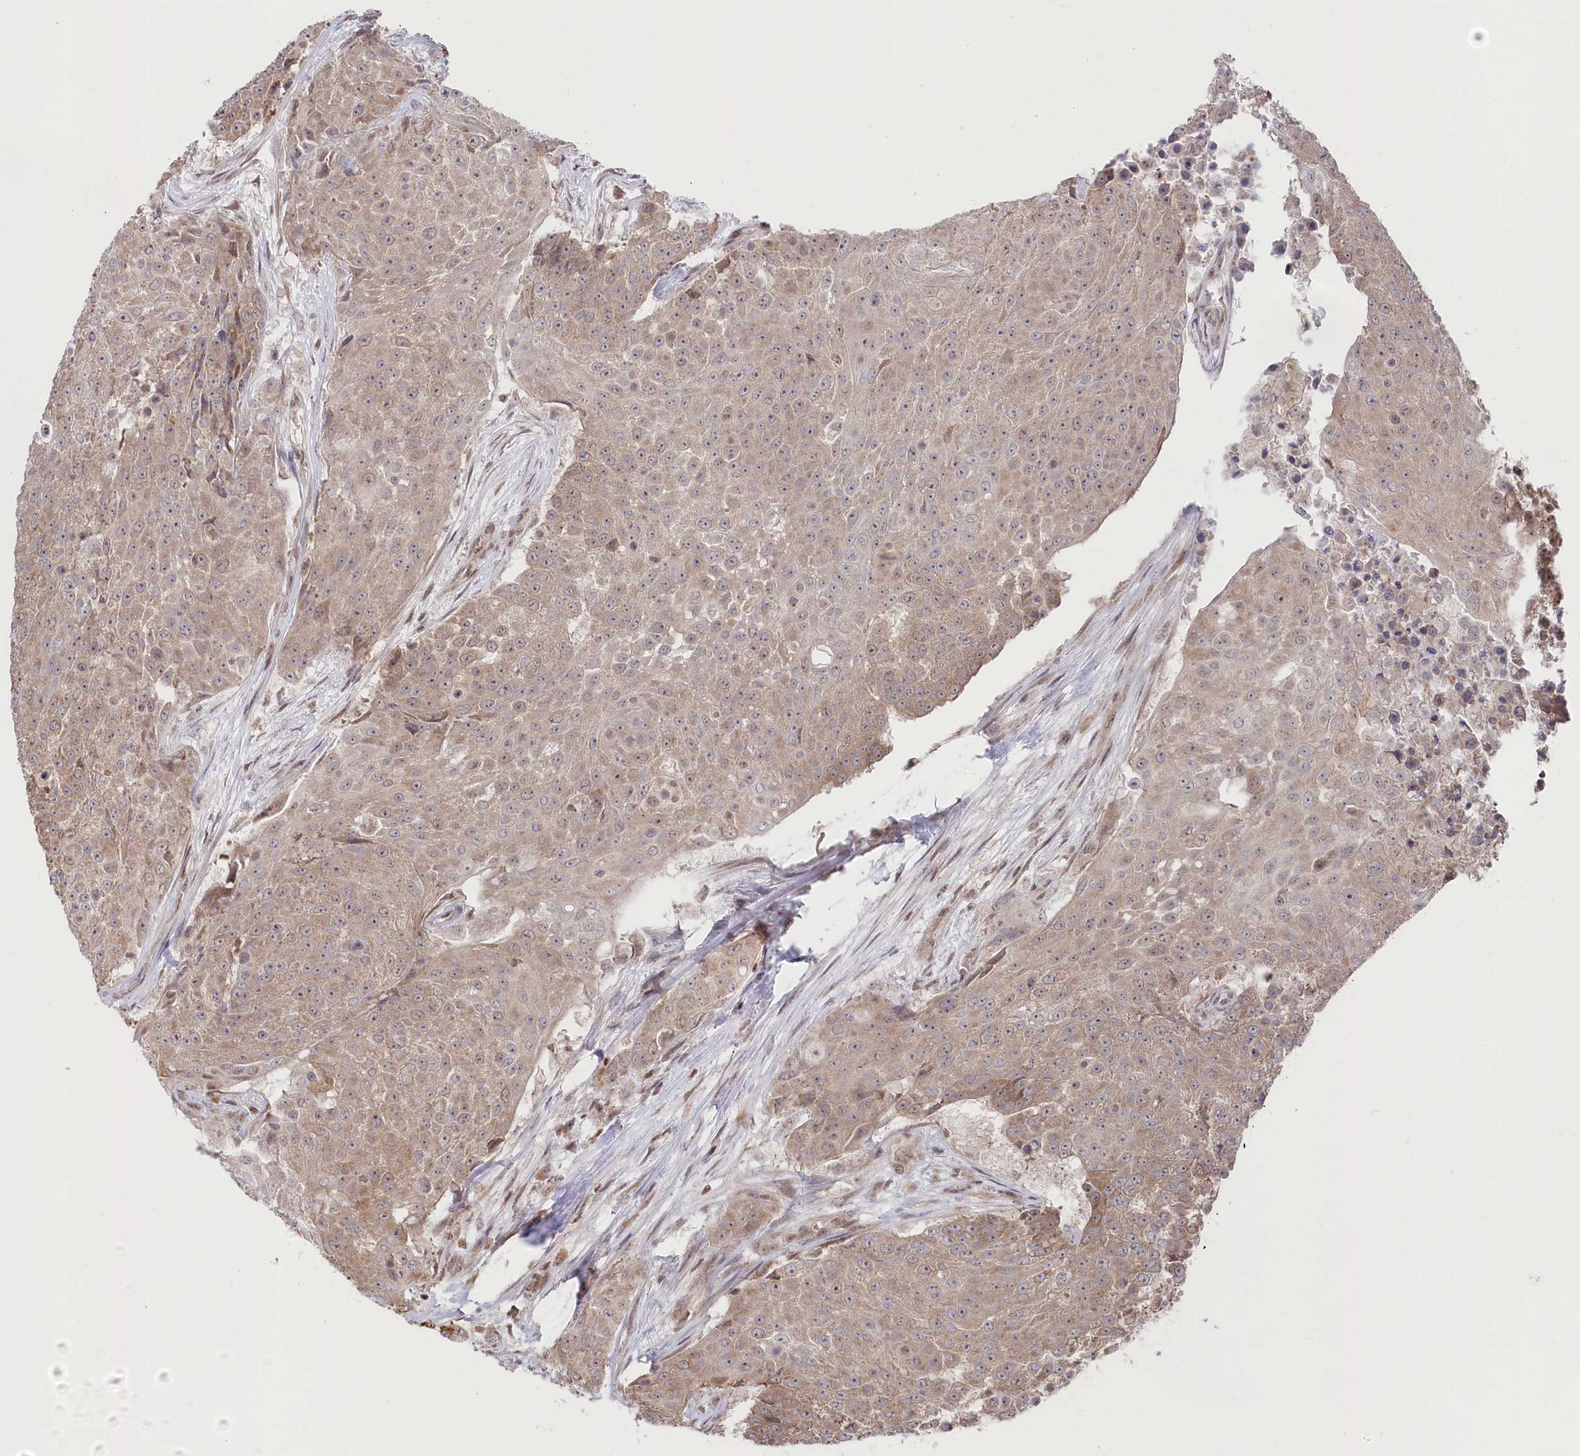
{"staining": {"intensity": "weak", "quantity": "25%-75%", "location": "cytoplasmic/membranous,nuclear"}, "tissue": "urothelial cancer", "cell_type": "Tumor cells", "image_type": "cancer", "snomed": [{"axis": "morphology", "description": "Urothelial carcinoma, High grade"}, {"axis": "topography", "description": "Urinary bladder"}], "caption": "A high-resolution micrograph shows immunohistochemistry (IHC) staining of urothelial cancer, which shows weak cytoplasmic/membranous and nuclear staining in about 25%-75% of tumor cells.", "gene": "CGGBP1", "patient": {"sex": "female", "age": 63}}